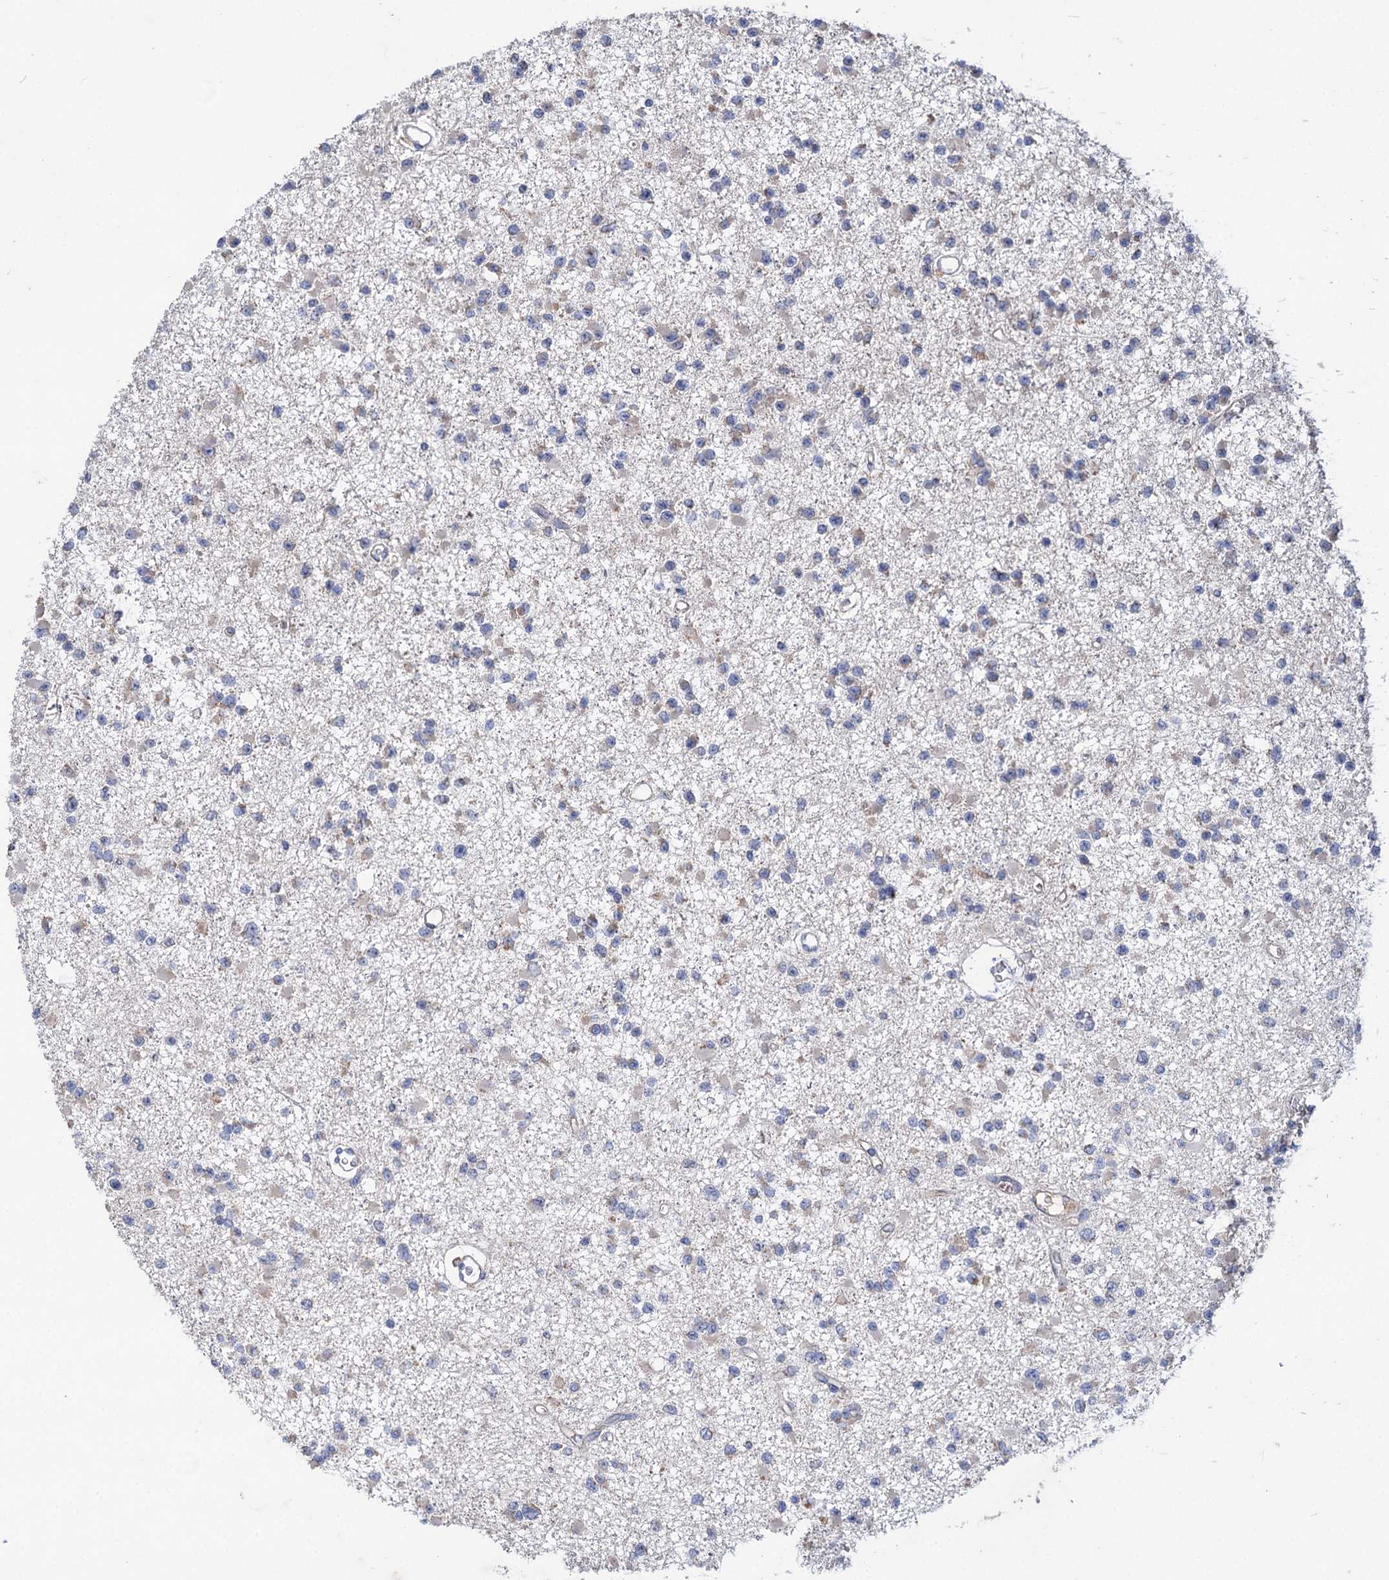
{"staining": {"intensity": "negative", "quantity": "none", "location": "none"}, "tissue": "glioma", "cell_type": "Tumor cells", "image_type": "cancer", "snomed": [{"axis": "morphology", "description": "Glioma, malignant, Low grade"}, {"axis": "topography", "description": "Brain"}], "caption": "DAB immunohistochemical staining of low-grade glioma (malignant) exhibits no significant staining in tumor cells. (DAB immunohistochemistry with hematoxylin counter stain).", "gene": "CLPB", "patient": {"sex": "female", "age": 22}}